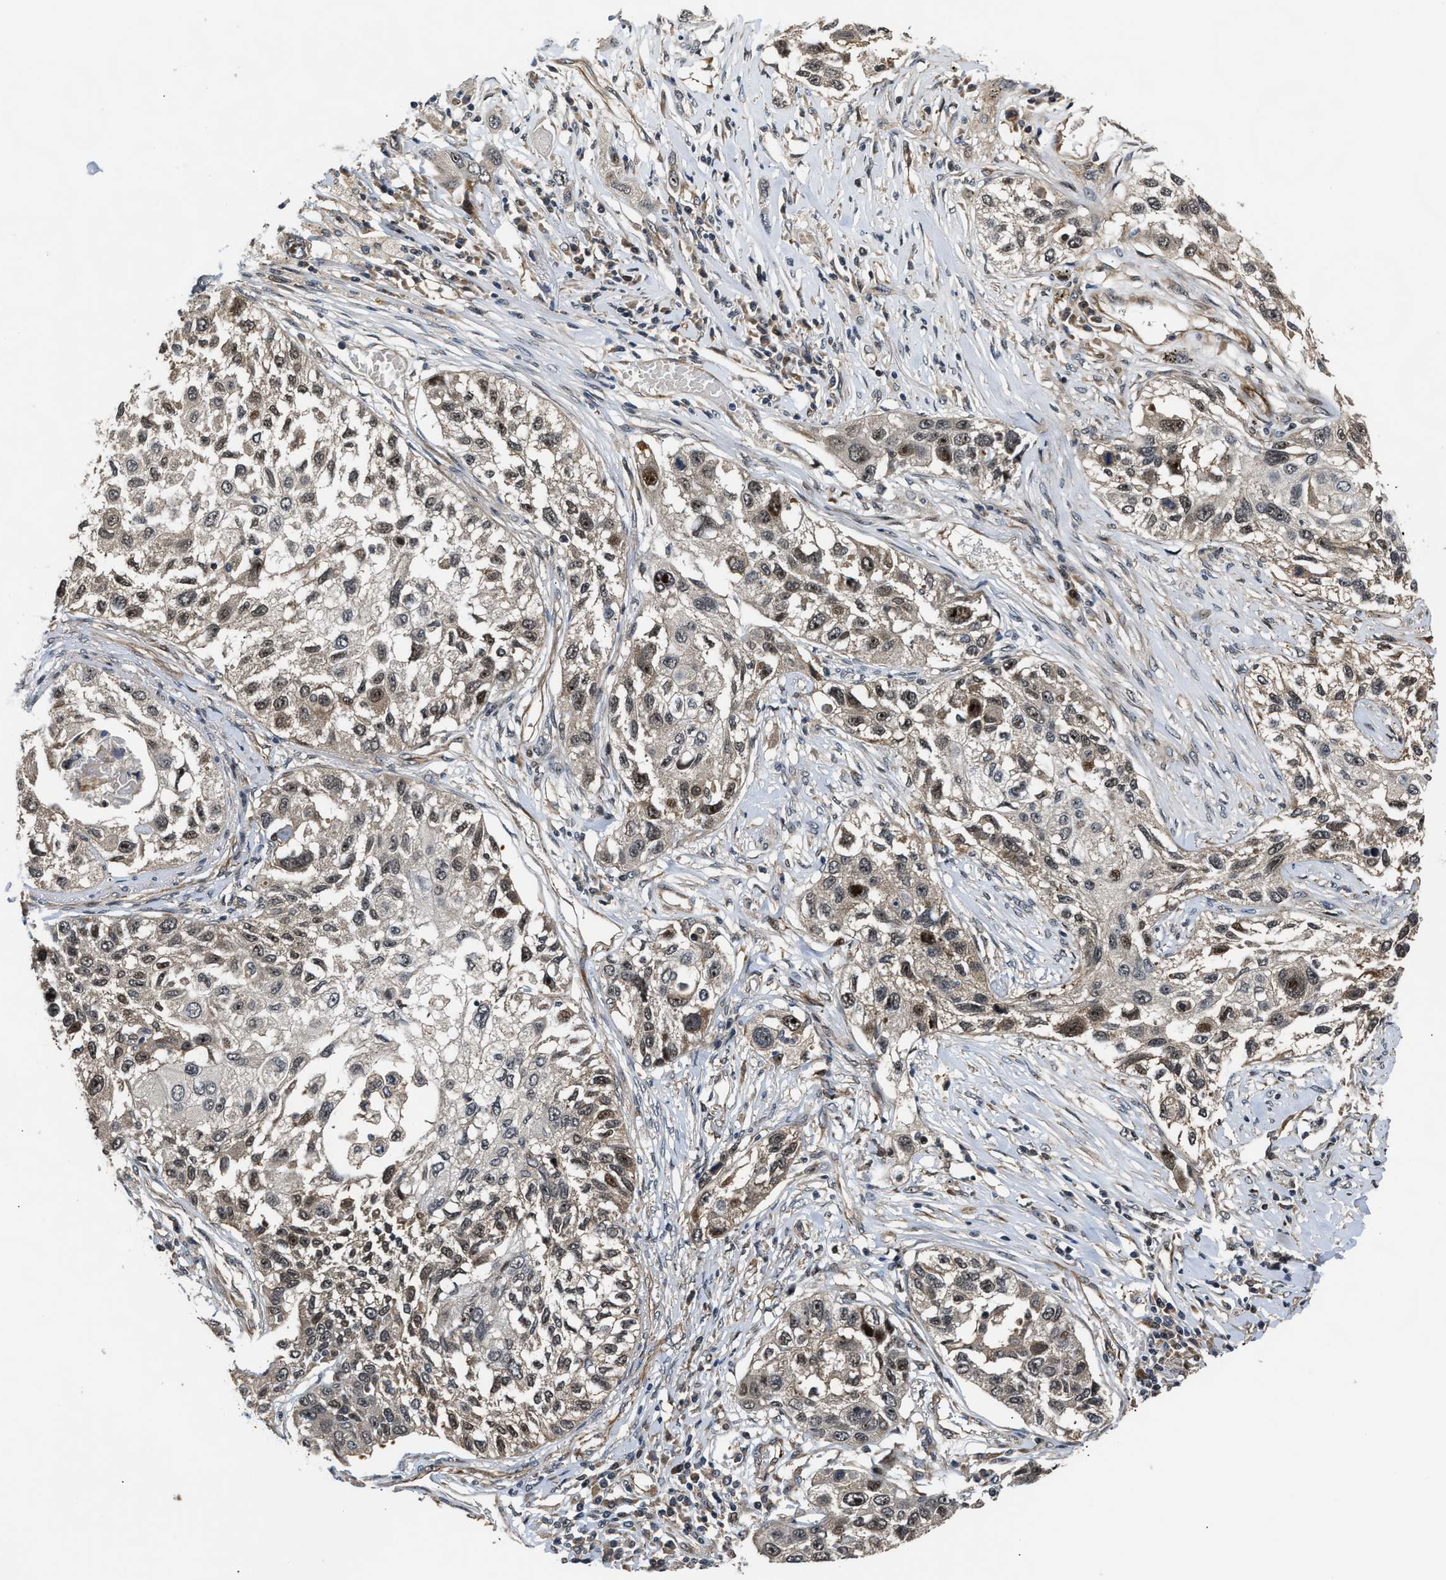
{"staining": {"intensity": "weak", "quantity": ">75%", "location": "cytoplasmic/membranous,nuclear"}, "tissue": "lung cancer", "cell_type": "Tumor cells", "image_type": "cancer", "snomed": [{"axis": "morphology", "description": "Squamous cell carcinoma, NOS"}, {"axis": "topography", "description": "Lung"}], "caption": "Tumor cells display low levels of weak cytoplasmic/membranous and nuclear positivity in approximately >75% of cells in lung squamous cell carcinoma.", "gene": "ALDH3A2", "patient": {"sex": "male", "age": 71}}